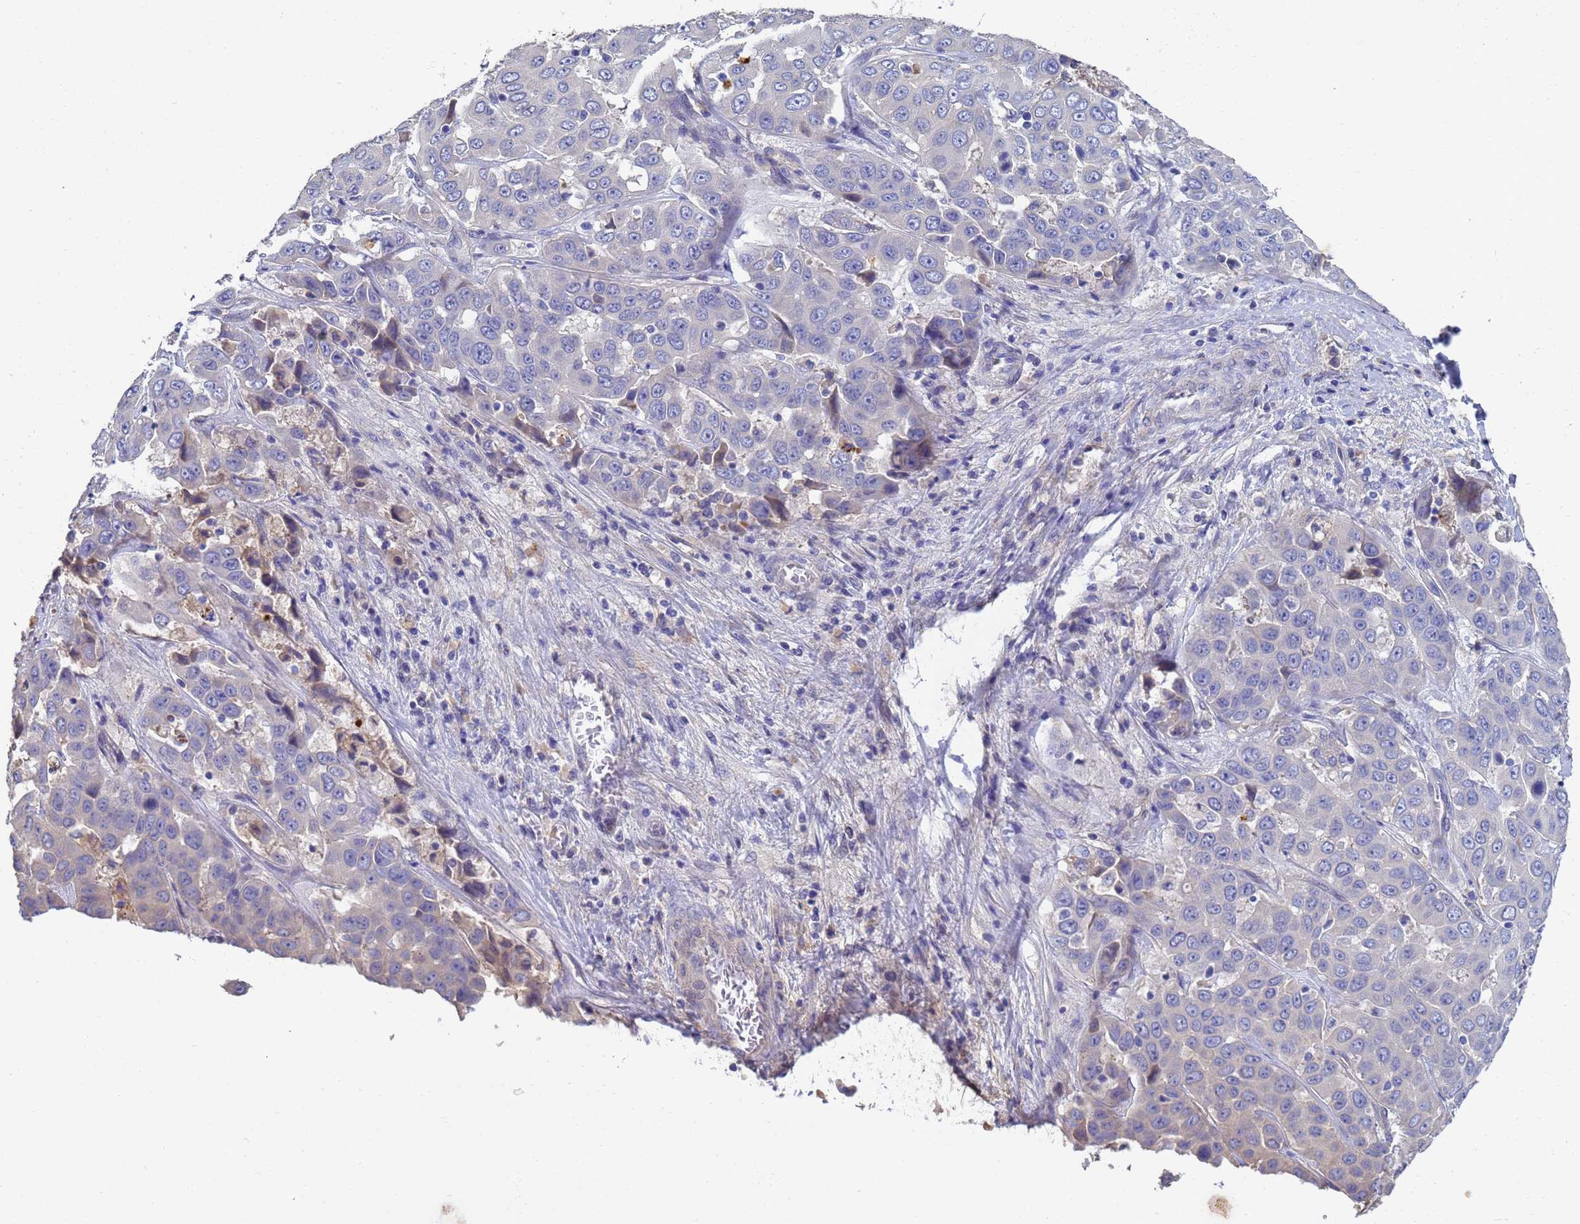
{"staining": {"intensity": "negative", "quantity": "none", "location": "none"}, "tissue": "liver cancer", "cell_type": "Tumor cells", "image_type": "cancer", "snomed": [{"axis": "morphology", "description": "Cholangiocarcinoma"}, {"axis": "topography", "description": "Liver"}], "caption": "Cholangiocarcinoma (liver) was stained to show a protein in brown. There is no significant expression in tumor cells.", "gene": "LBX2", "patient": {"sex": "female", "age": 52}}